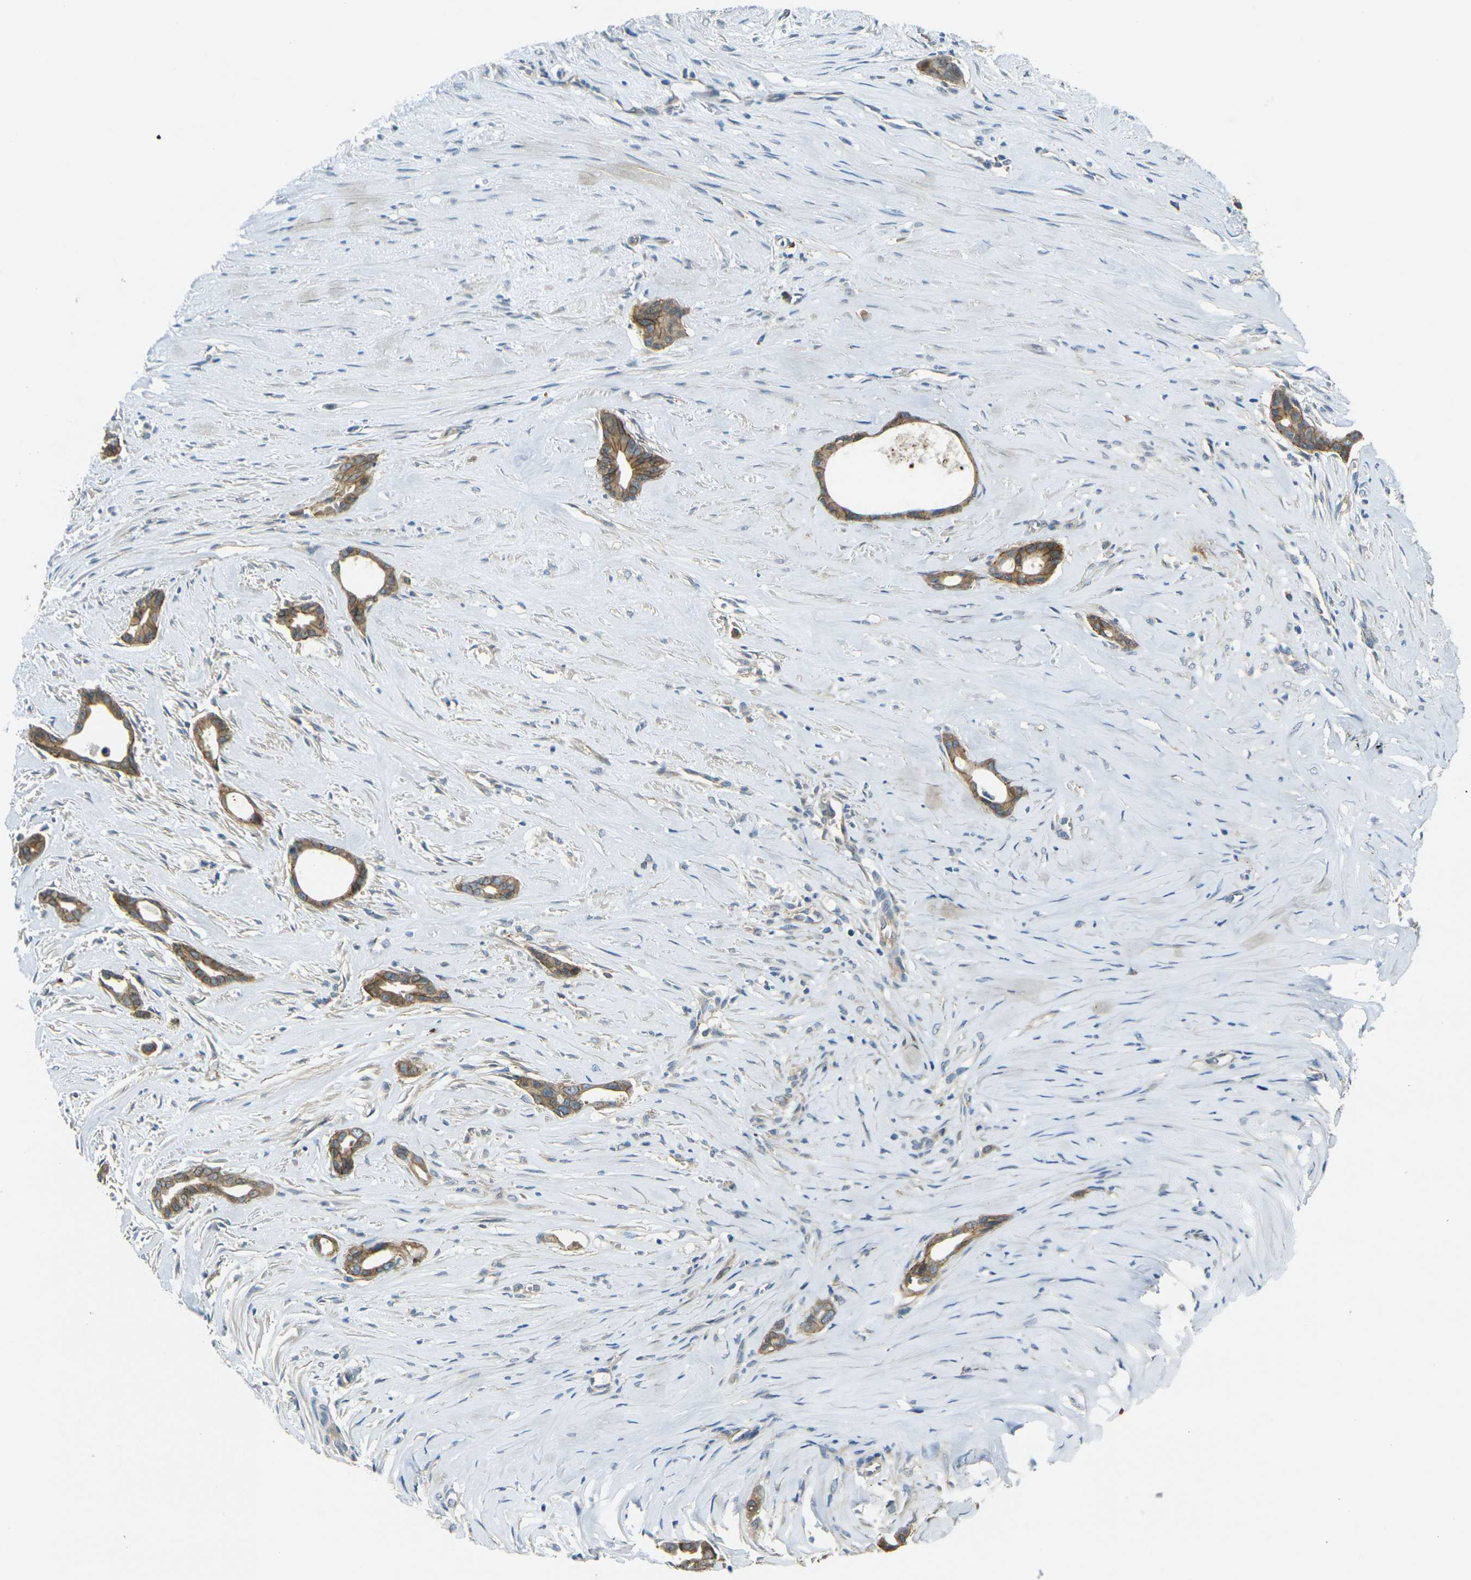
{"staining": {"intensity": "moderate", "quantity": ">75%", "location": "cytoplasmic/membranous"}, "tissue": "liver cancer", "cell_type": "Tumor cells", "image_type": "cancer", "snomed": [{"axis": "morphology", "description": "Cholangiocarcinoma"}, {"axis": "topography", "description": "Liver"}], "caption": "Protein staining displays moderate cytoplasmic/membranous staining in about >75% of tumor cells in cholangiocarcinoma (liver).", "gene": "RHBDD1", "patient": {"sex": "female", "age": 55}}